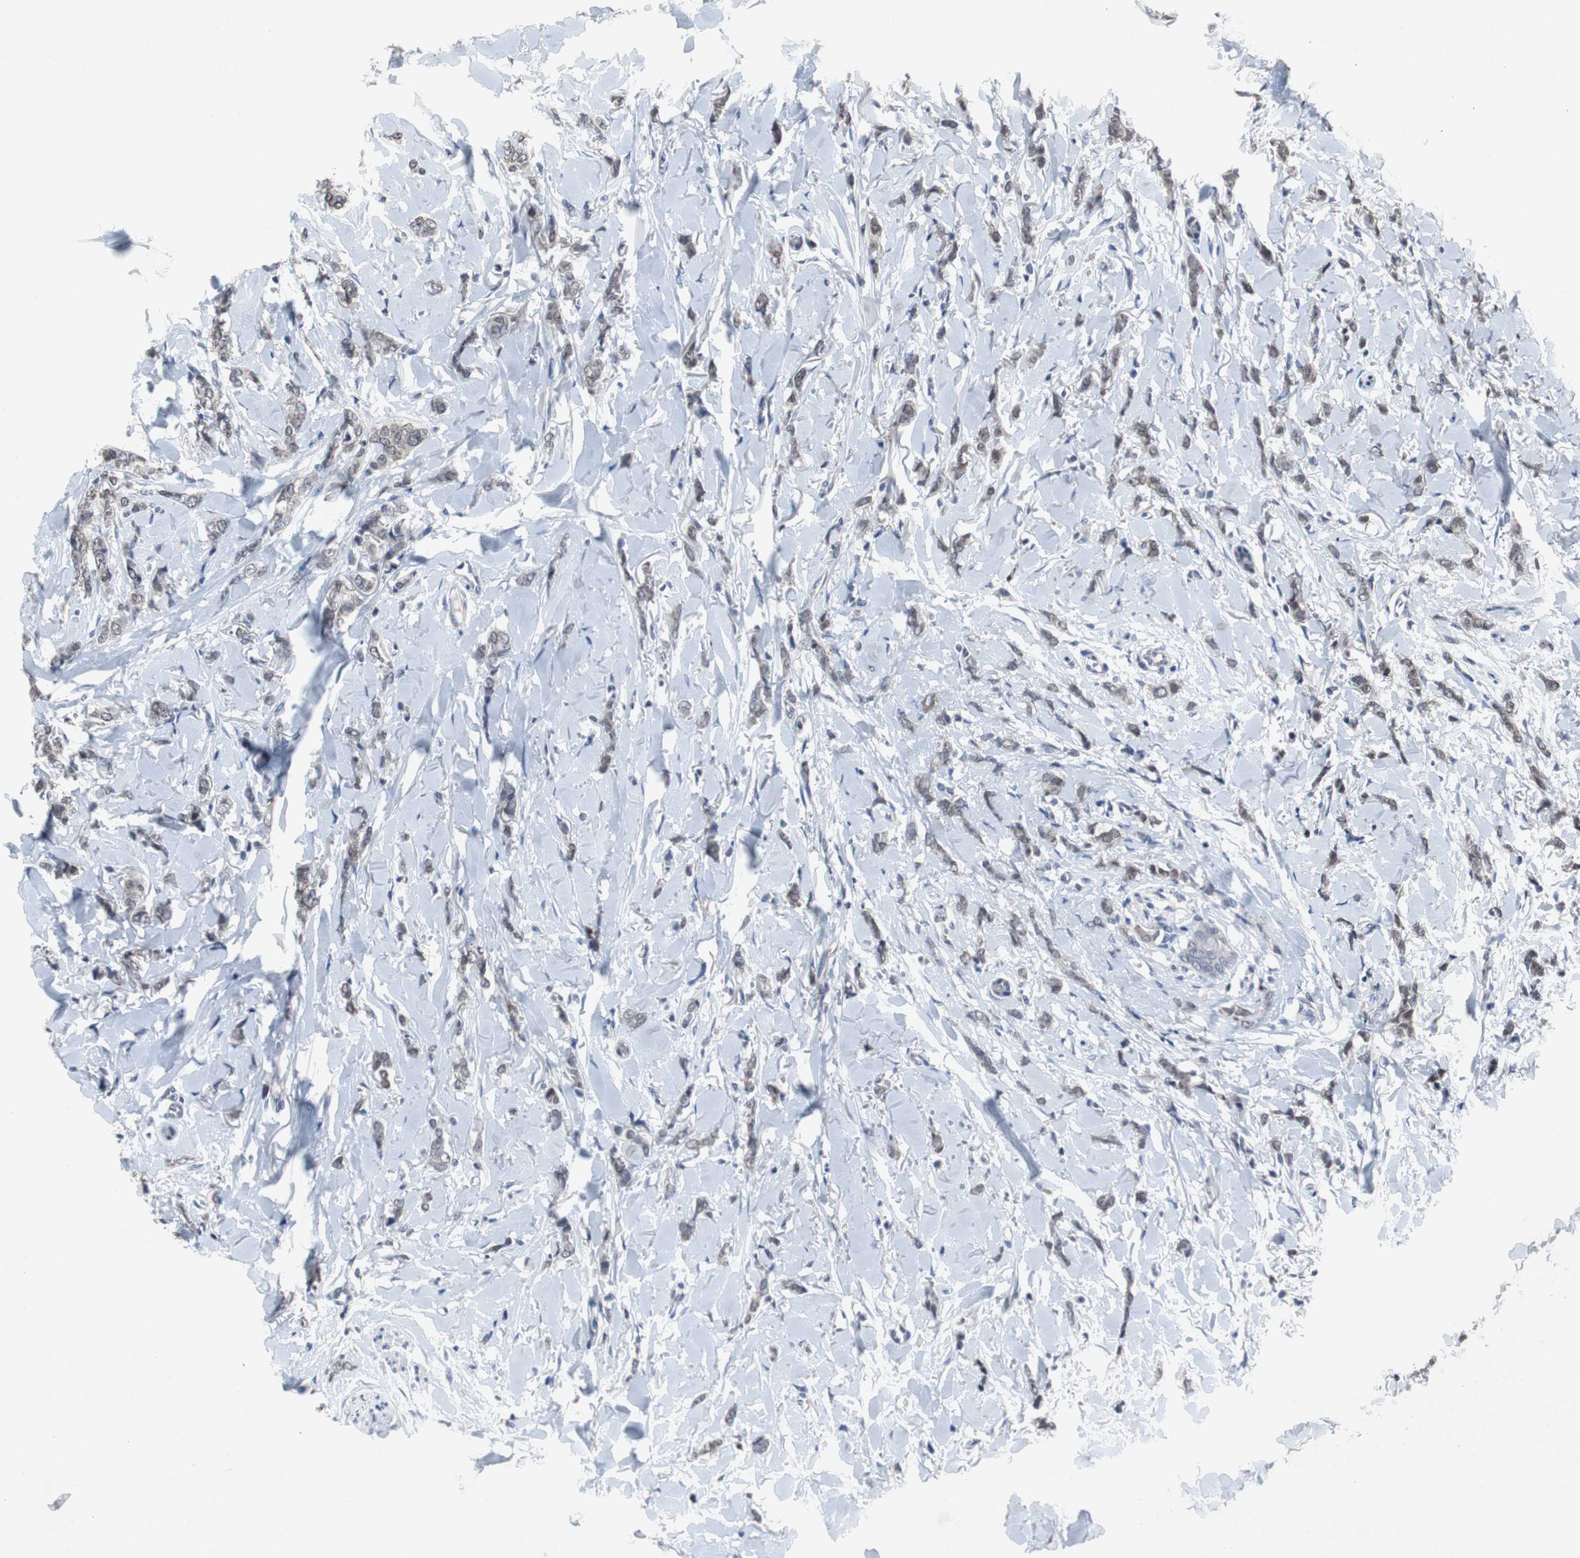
{"staining": {"intensity": "weak", "quantity": ">75%", "location": "nuclear"}, "tissue": "breast cancer", "cell_type": "Tumor cells", "image_type": "cancer", "snomed": [{"axis": "morphology", "description": "Lobular carcinoma"}, {"axis": "topography", "description": "Skin"}, {"axis": "topography", "description": "Breast"}], "caption": "Breast cancer (lobular carcinoma) stained for a protein reveals weak nuclear positivity in tumor cells. (IHC, brightfield microscopy, high magnification).", "gene": "RBM47", "patient": {"sex": "female", "age": 46}}